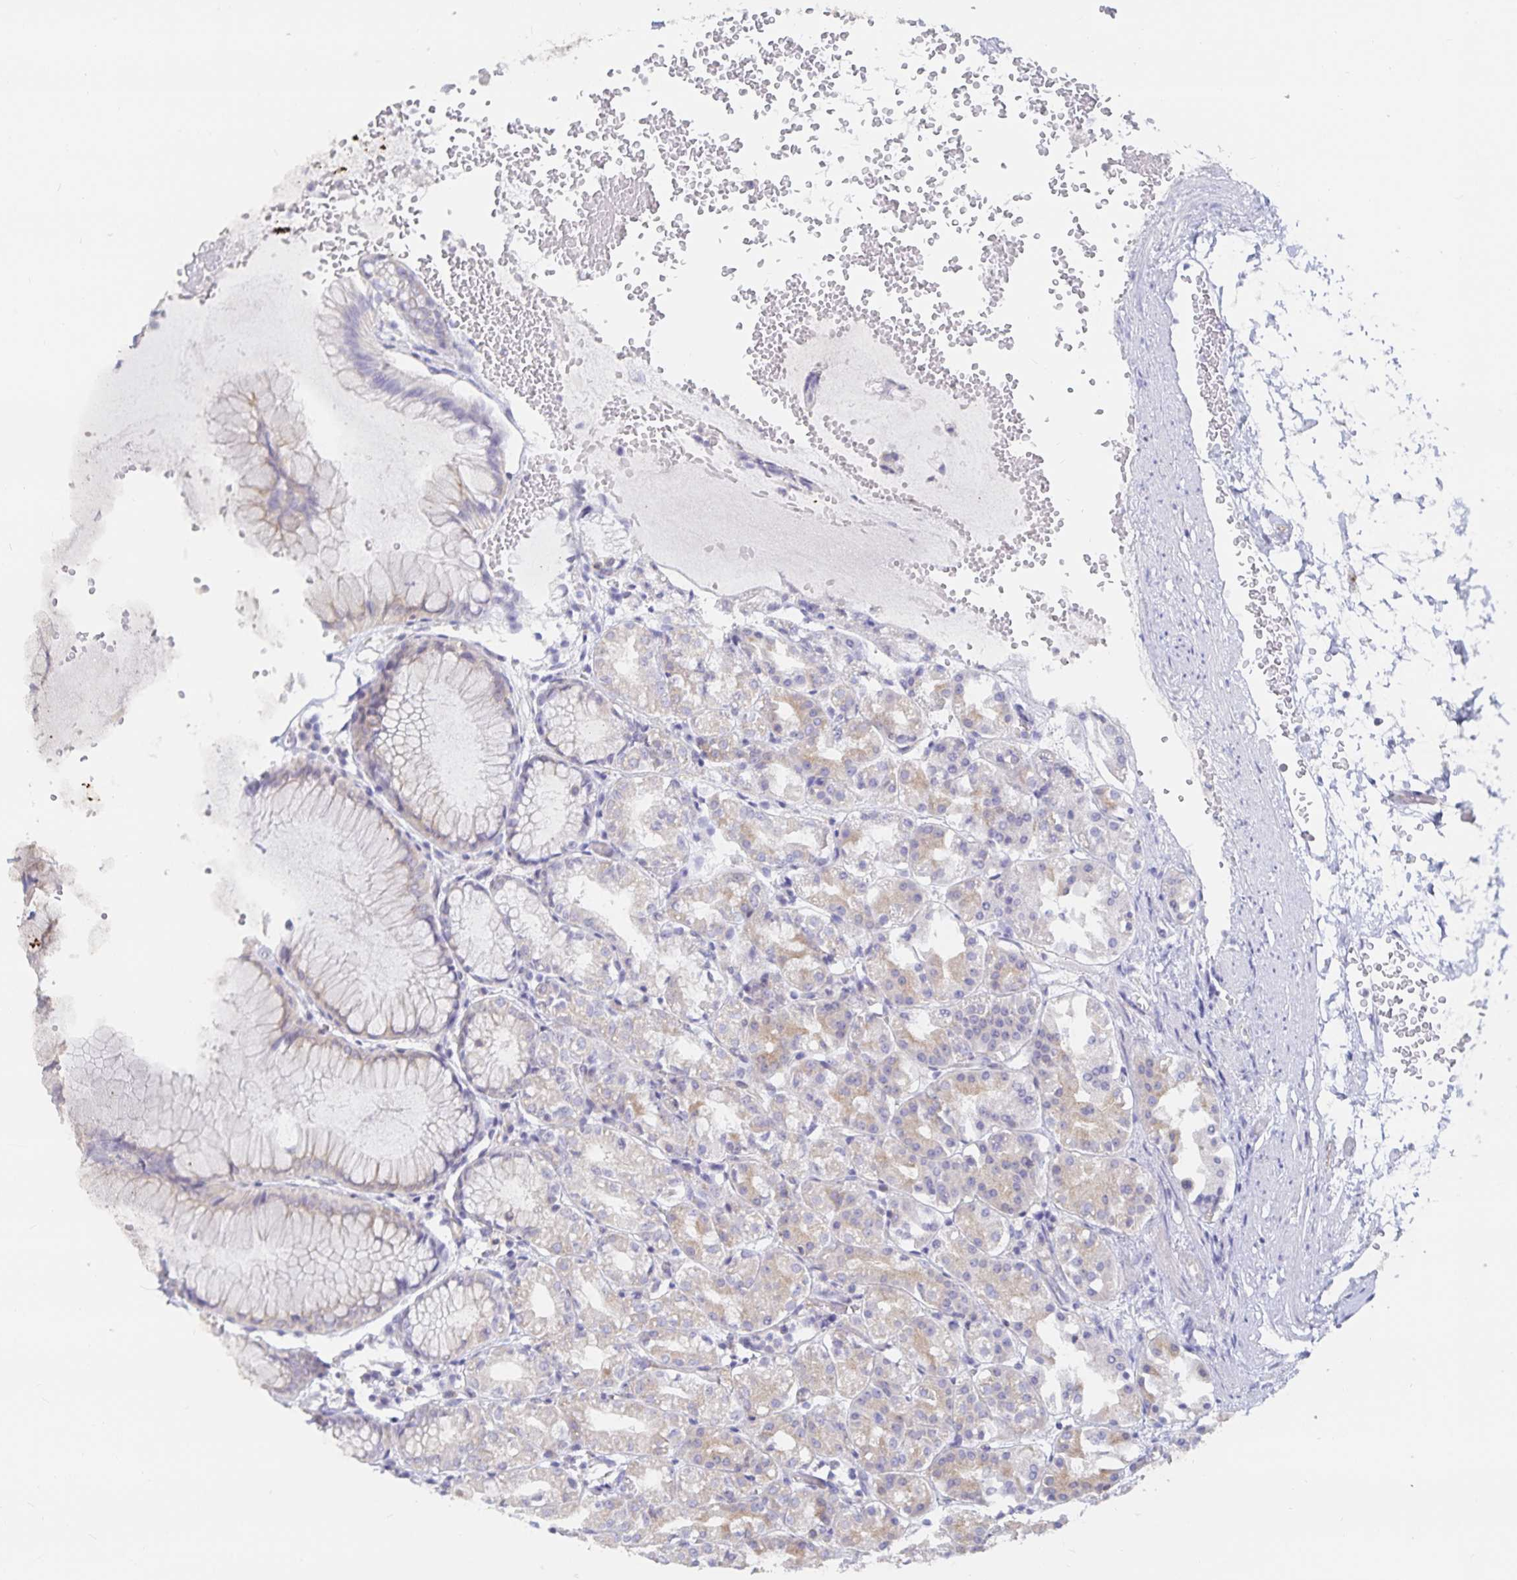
{"staining": {"intensity": "weak", "quantity": "<25%", "location": "cytoplasmic/membranous"}, "tissue": "stomach", "cell_type": "Glandular cells", "image_type": "normal", "snomed": [{"axis": "morphology", "description": "Normal tissue, NOS"}, {"axis": "topography", "description": "Stomach"}], "caption": "Stomach stained for a protein using IHC displays no expression glandular cells.", "gene": "SFTPA1", "patient": {"sex": "female", "age": 57}}